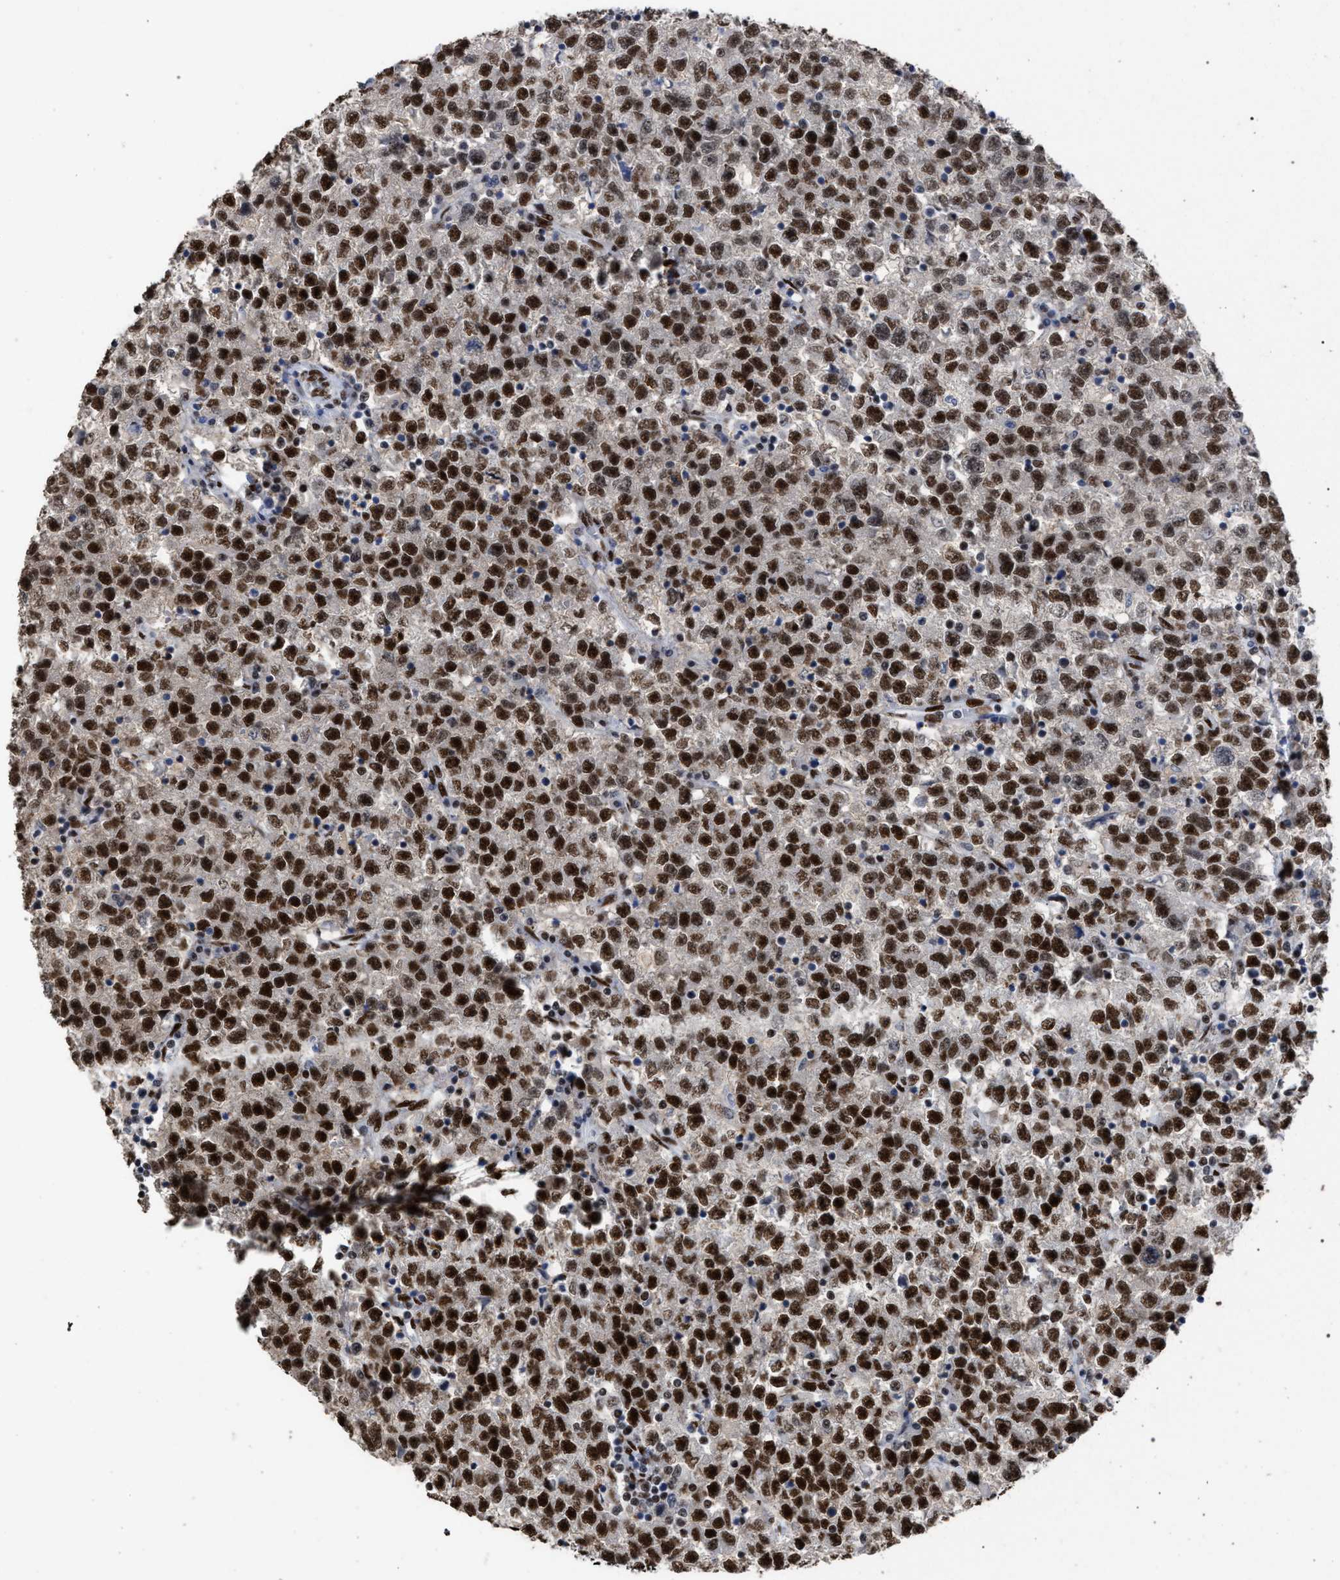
{"staining": {"intensity": "strong", "quantity": ">75%", "location": "nuclear"}, "tissue": "testis cancer", "cell_type": "Tumor cells", "image_type": "cancer", "snomed": [{"axis": "morphology", "description": "Seminoma, NOS"}, {"axis": "topography", "description": "Testis"}], "caption": "High-magnification brightfield microscopy of testis cancer (seminoma) stained with DAB (brown) and counterstained with hematoxylin (blue). tumor cells exhibit strong nuclear positivity is present in approximately>75% of cells.", "gene": "TP53BP1", "patient": {"sex": "male", "age": 22}}